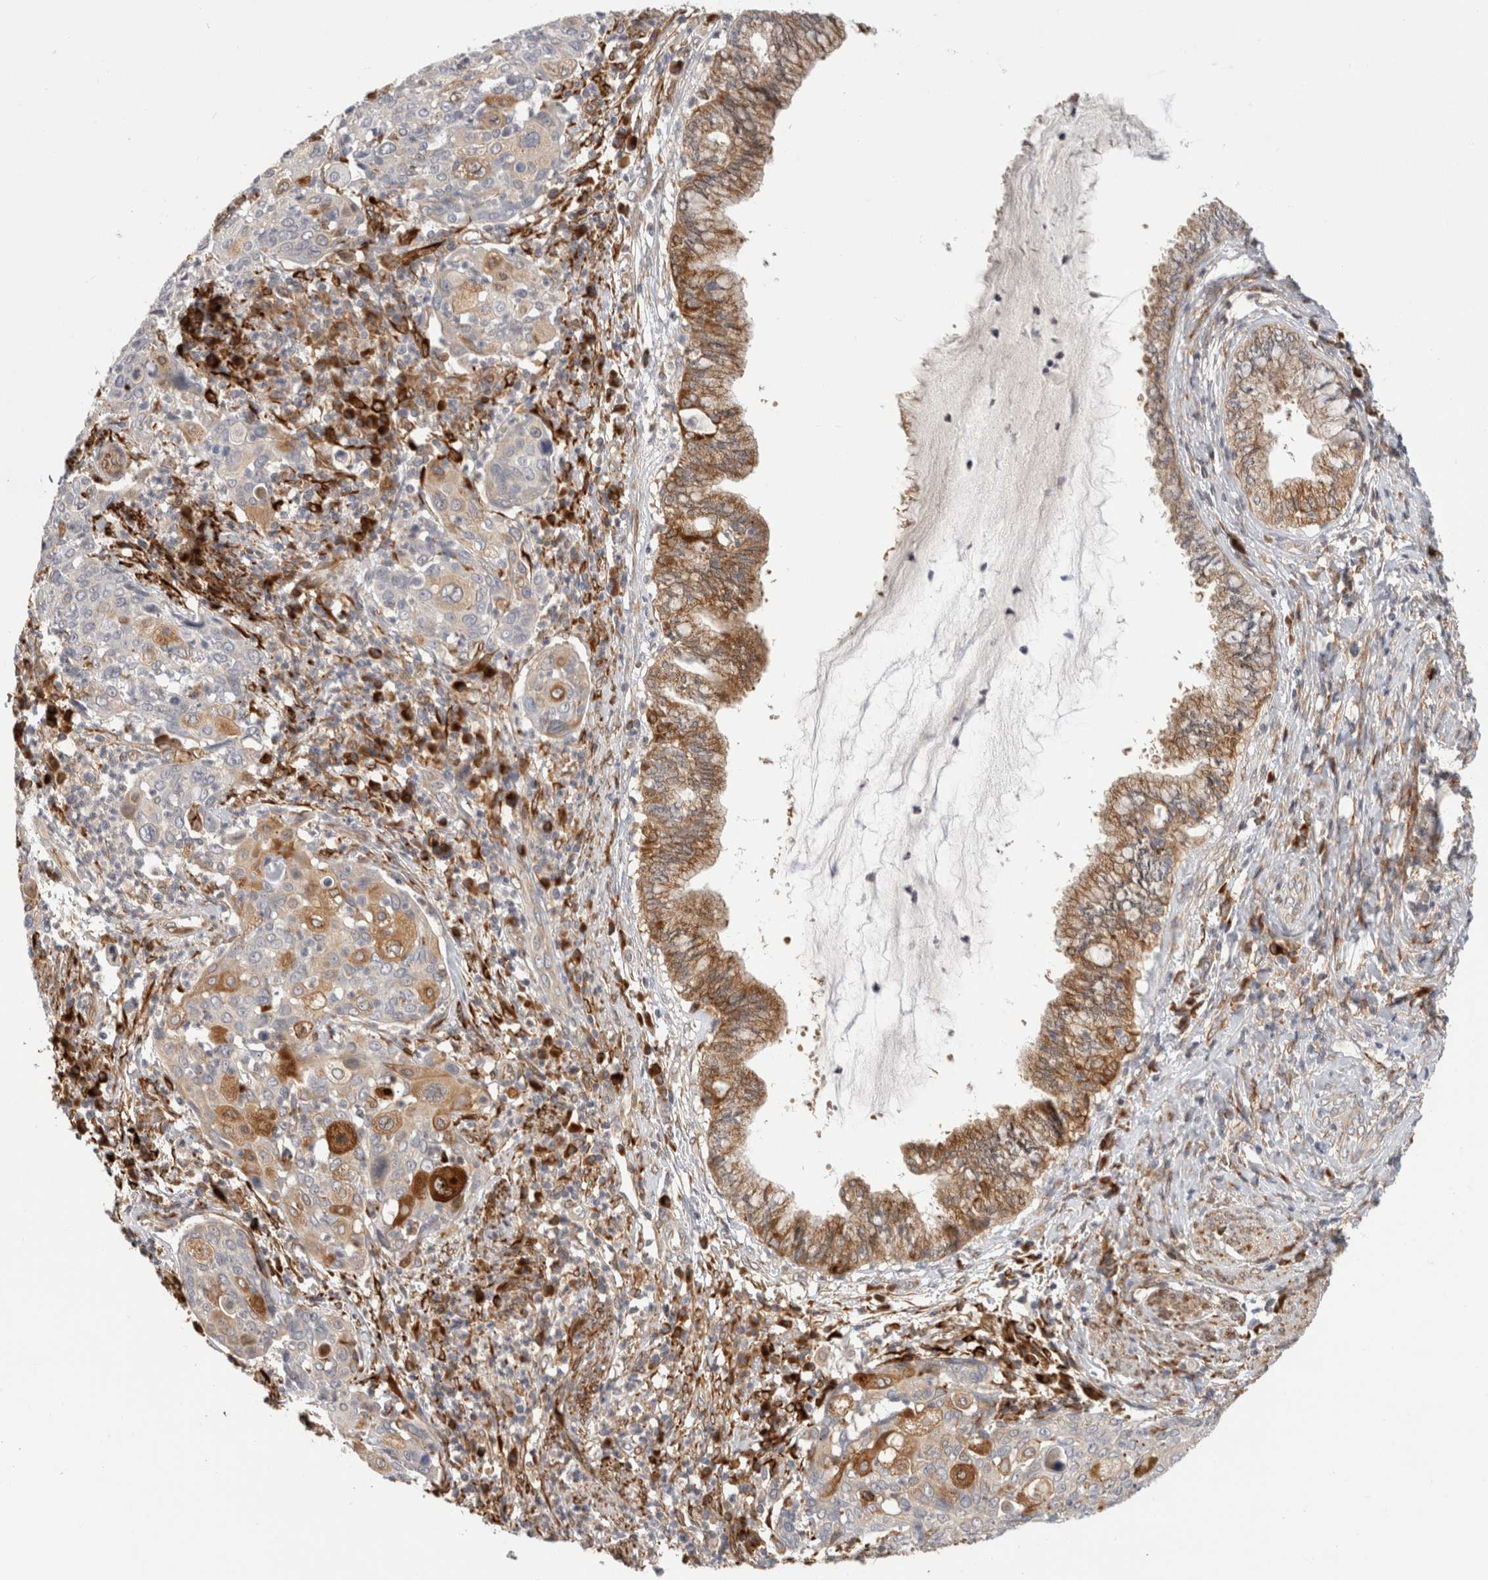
{"staining": {"intensity": "moderate", "quantity": "25%-75%", "location": "cytoplasmic/membranous"}, "tissue": "cervical cancer", "cell_type": "Tumor cells", "image_type": "cancer", "snomed": [{"axis": "morphology", "description": "Squamous cell carcinoma, NOS"}, {"axis": "topography", "description": "Cervix"}], "caption": "High-magnification brightfield microscopy of cervical cancer stained with DAB (3,3'-diaminobenzidine) (brown) and counterstained with hematoxylin (blue). tumor cells exhibit moderate cytoplasmic/membranous positivity is seen in about25%-75% of cells.", "gene": "APOL2", "patient": {"sex": "female", "age": 40}}